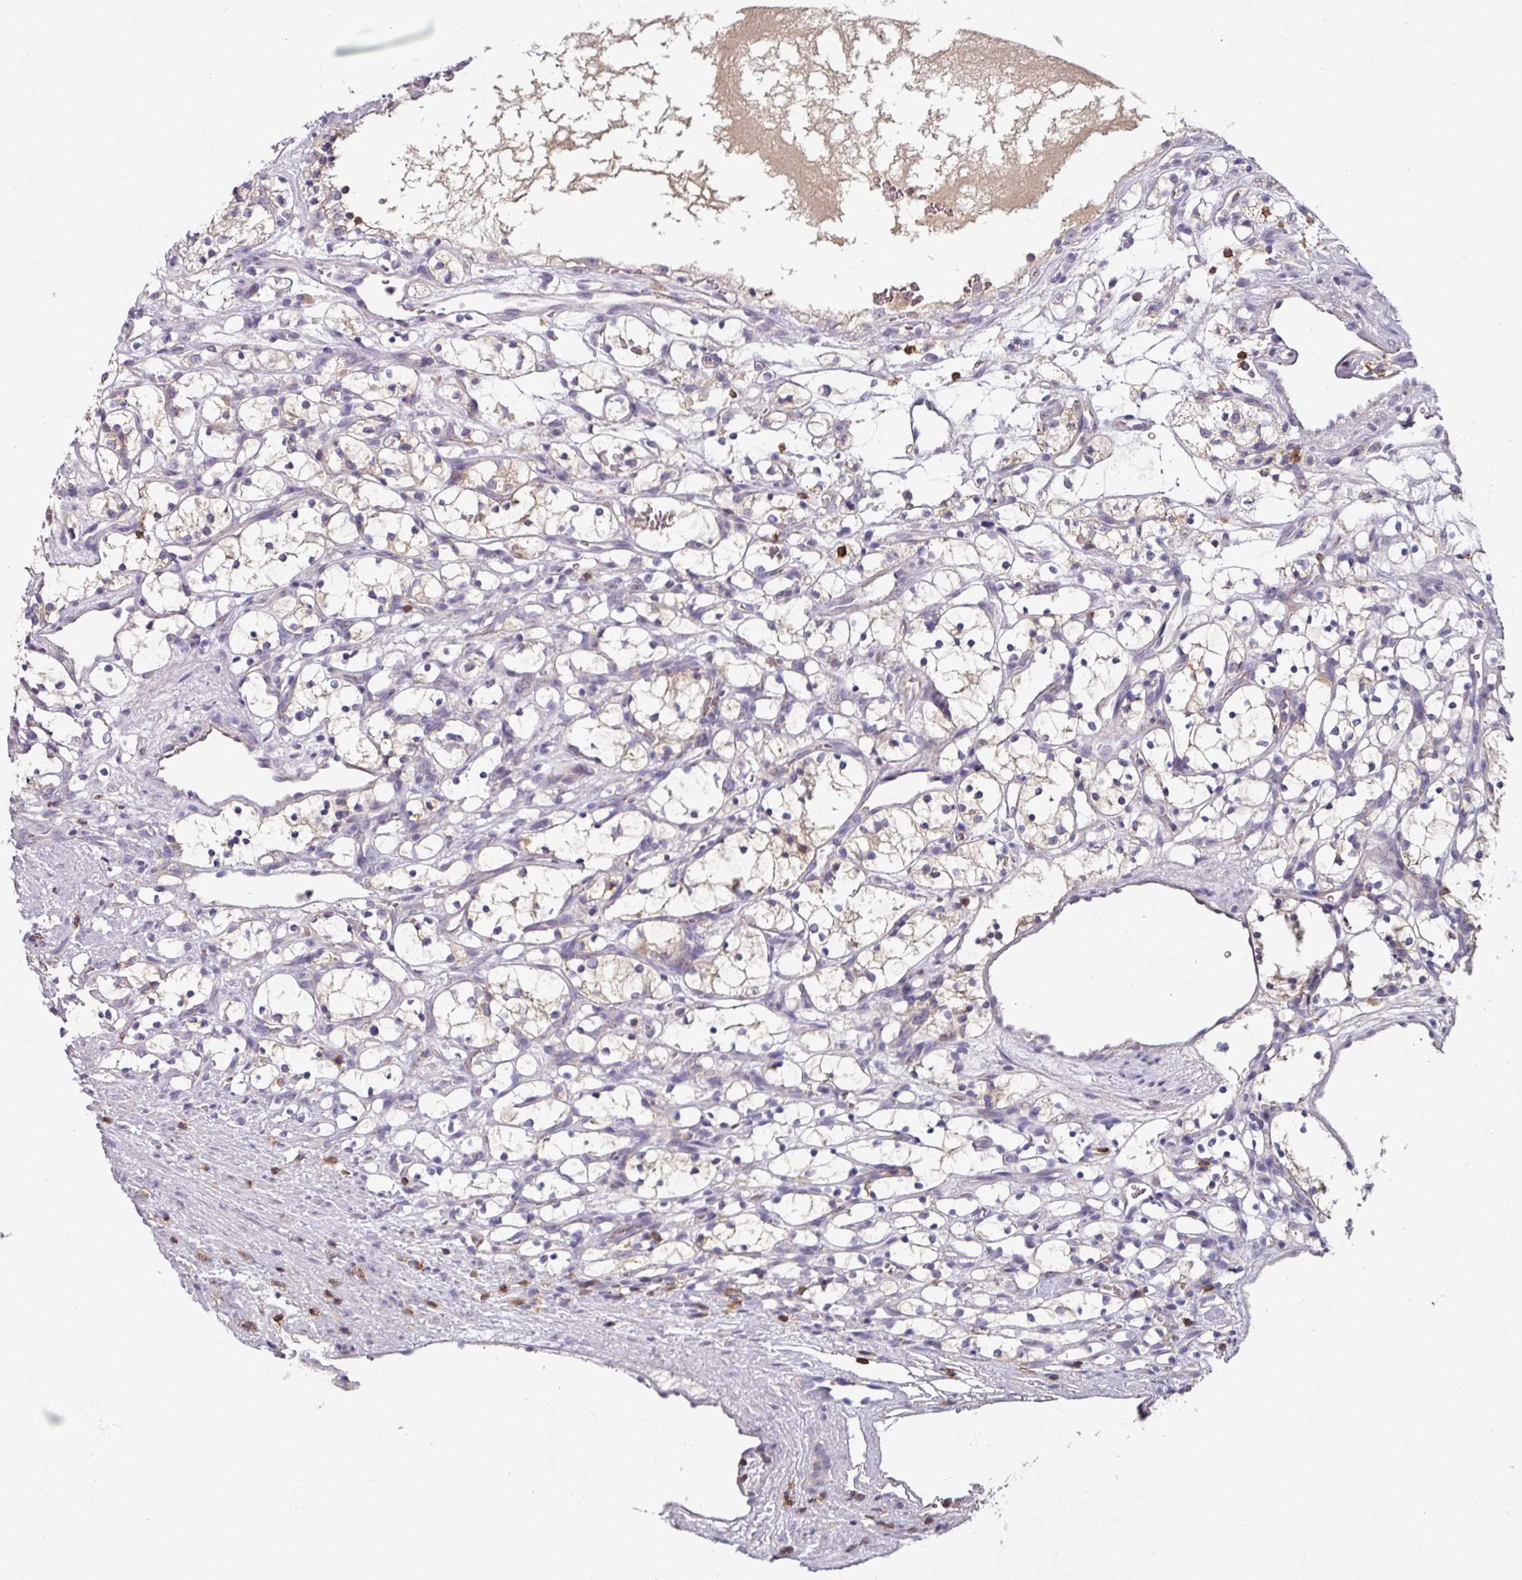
{"staining": {"intensity": "negative", "quantity": "none", "location": "none"}, "tissue": "renal cancer", "cell_type": "Tumor cells", "image_type": "cancer", "snomed": [{"axis": "morphology", "description": "Adenocarcinoma, NOS"}, {"axis": "topography", "description": "Kidney"}], "caption": "High magnification brightfield microscopy of renal cancer stained with DAB (brown) and counterstained with hematoxylin (blue): tumor cells show no significant expression. Nuclei are stained in blue.", "gene": "CD3G", "patient": {"sex": "female", "age": 69}}